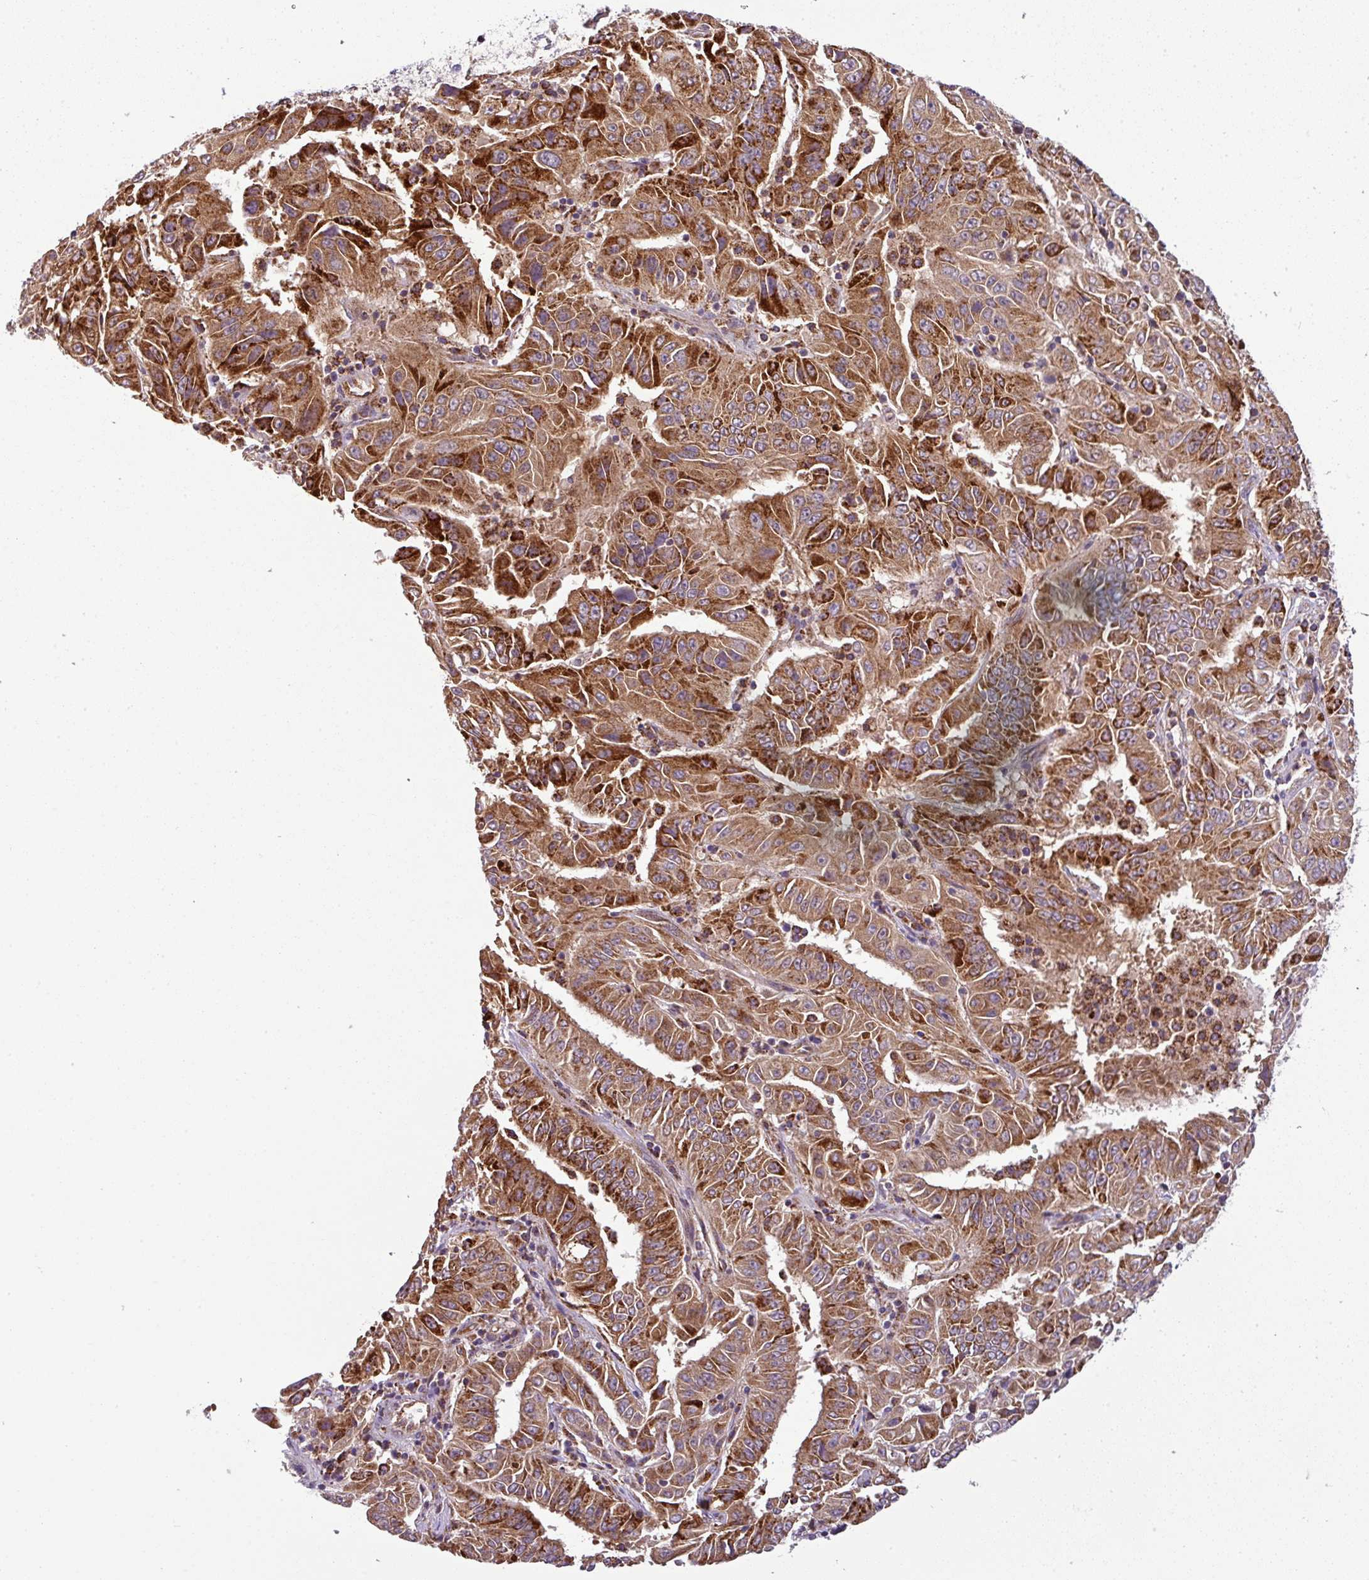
{"staining": {"intensity": "strong", "quantity": ">75%", "location": "cytoplasmic/membranous"}, "tissue": "pancreatic cancer", "cell_type": "Tumor cells", "image_type": "cancer", "snomed": [{"axis": "morphology", "description": "Adenocarcinoma, NOS"}, {"axis": "topography", "description": "Pancreas"}], "caption": "Pancreatic cancer tissue shows strong cytoplasmic/membranous expression in about >75% of tumor cells", "gene": "PRELID3B", "patient": {"sex": "male", "age": 63}}